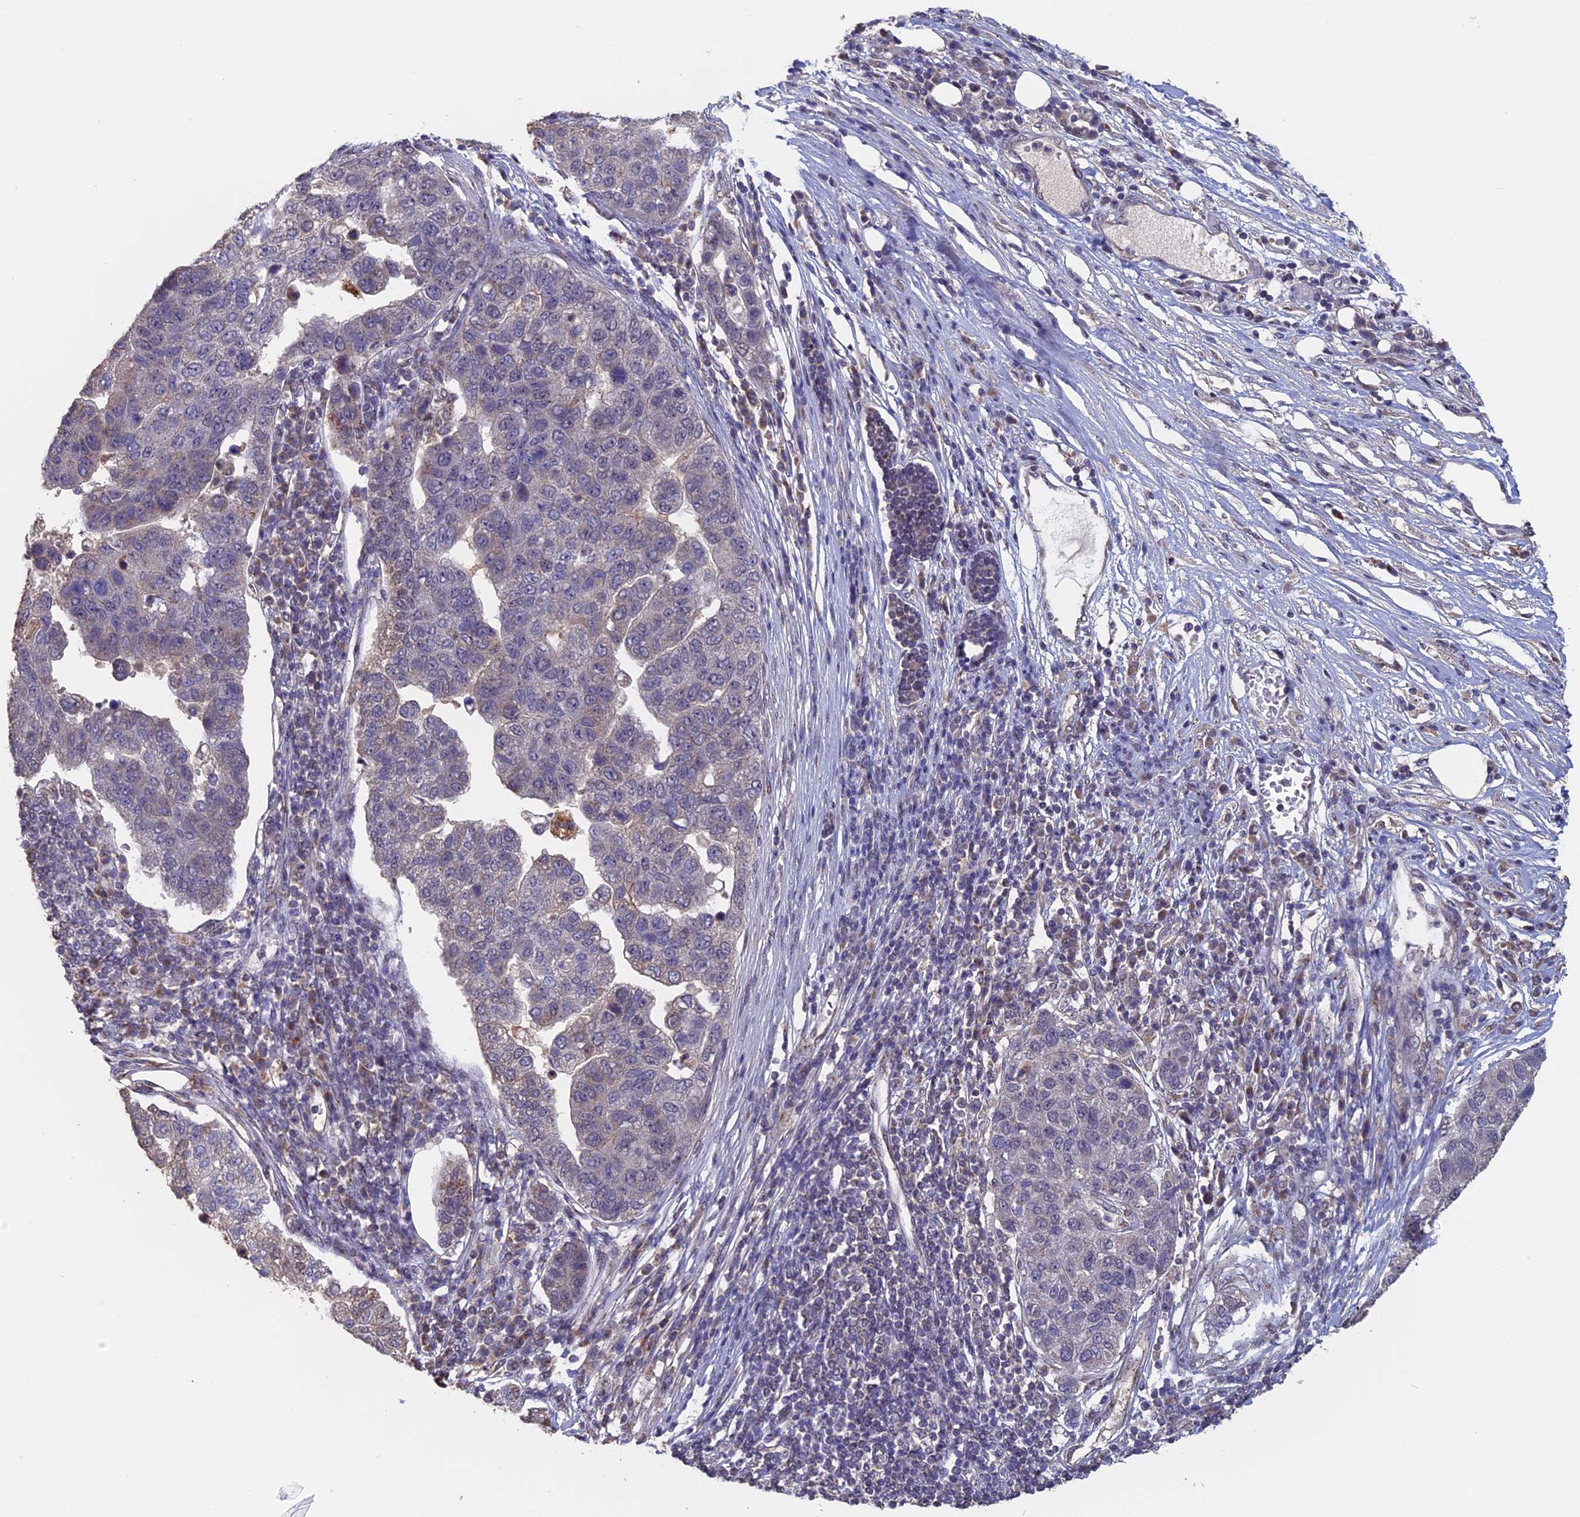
{"staining": {"intensity": "negative", "quantity": "none", "location": "none"}, "tissue": "pancreatic cancer", "cell_type": "Tumor cells", "image_type": "cancer", "snomed": [{"axis": "morphology", "description": "Adenocarcinoma, NOS"}, {"axis": "topography", "description": "Pancreas"}], "caption": "Image shows no significant protein staining in tumor cells of pancreatic adenocarcinoma. The staining is performed using DAB (3,3'-diaminobenzidine) brown chromogen with nuclei counter-stained in using hematoxylin.", "gene": "PIGQ", "patient": {"sex": "female", "age": 61}}